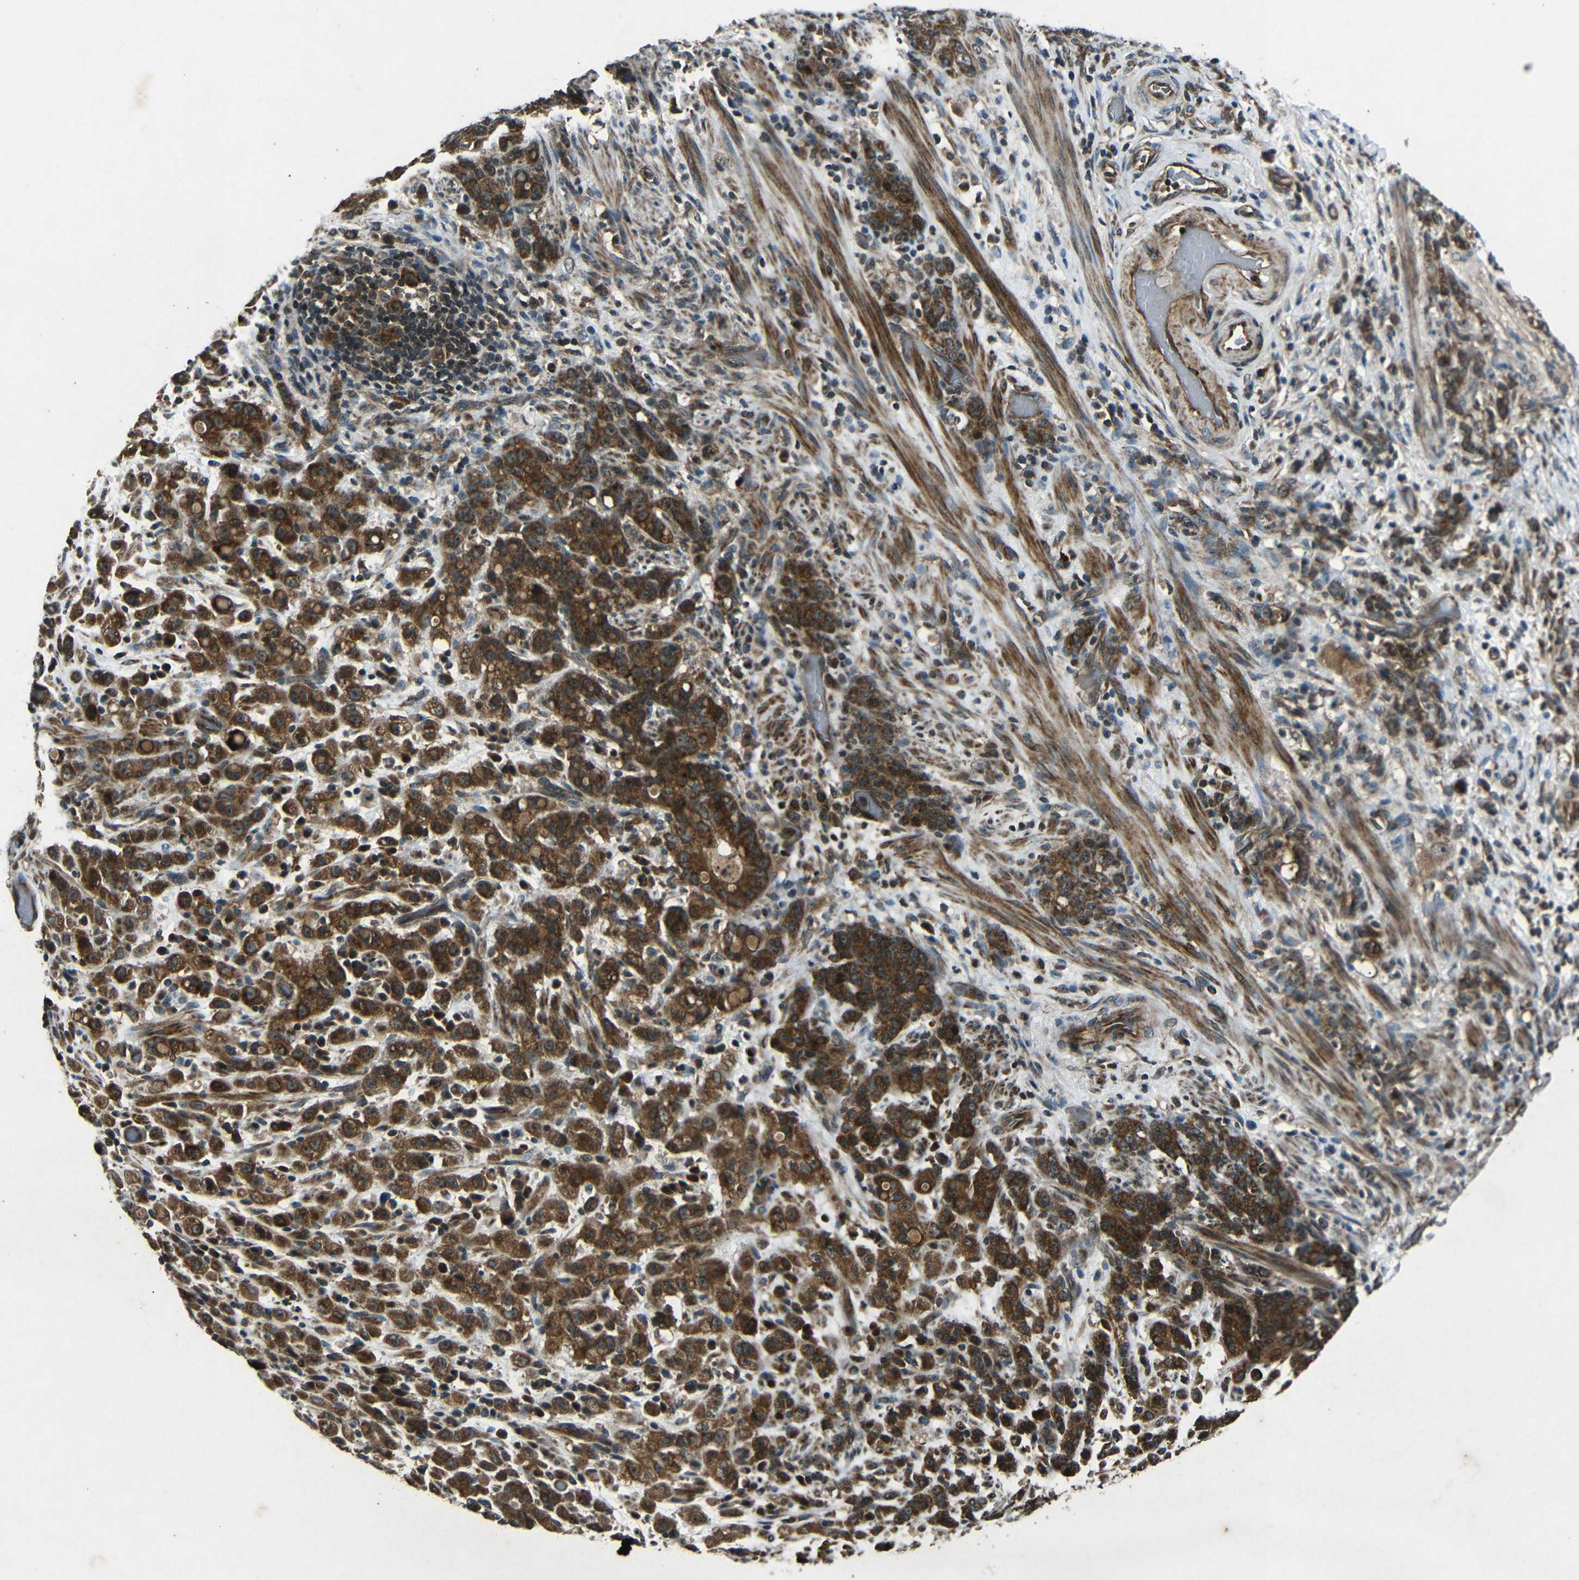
{"staining": {"intensity": "strong", "quantity": ">75%", "location": "cytoplasmic/membranous"}, "tissue": "stomach cancer", "cell_type": "Tumor cells", "image_type": "cancer", "snomed": [{"axis": "morphology", "description": "Adenocarcinoma, NOS"}, {"axis": "topography", "description": "Stomach, lower"}], "caption": "Strong cytoplasmic/membranous protein expression is identified in about >75% of tumor cells in stomach cancer.", "gene": "PLK2", "patient": {"sex": "male", "age": 88}}